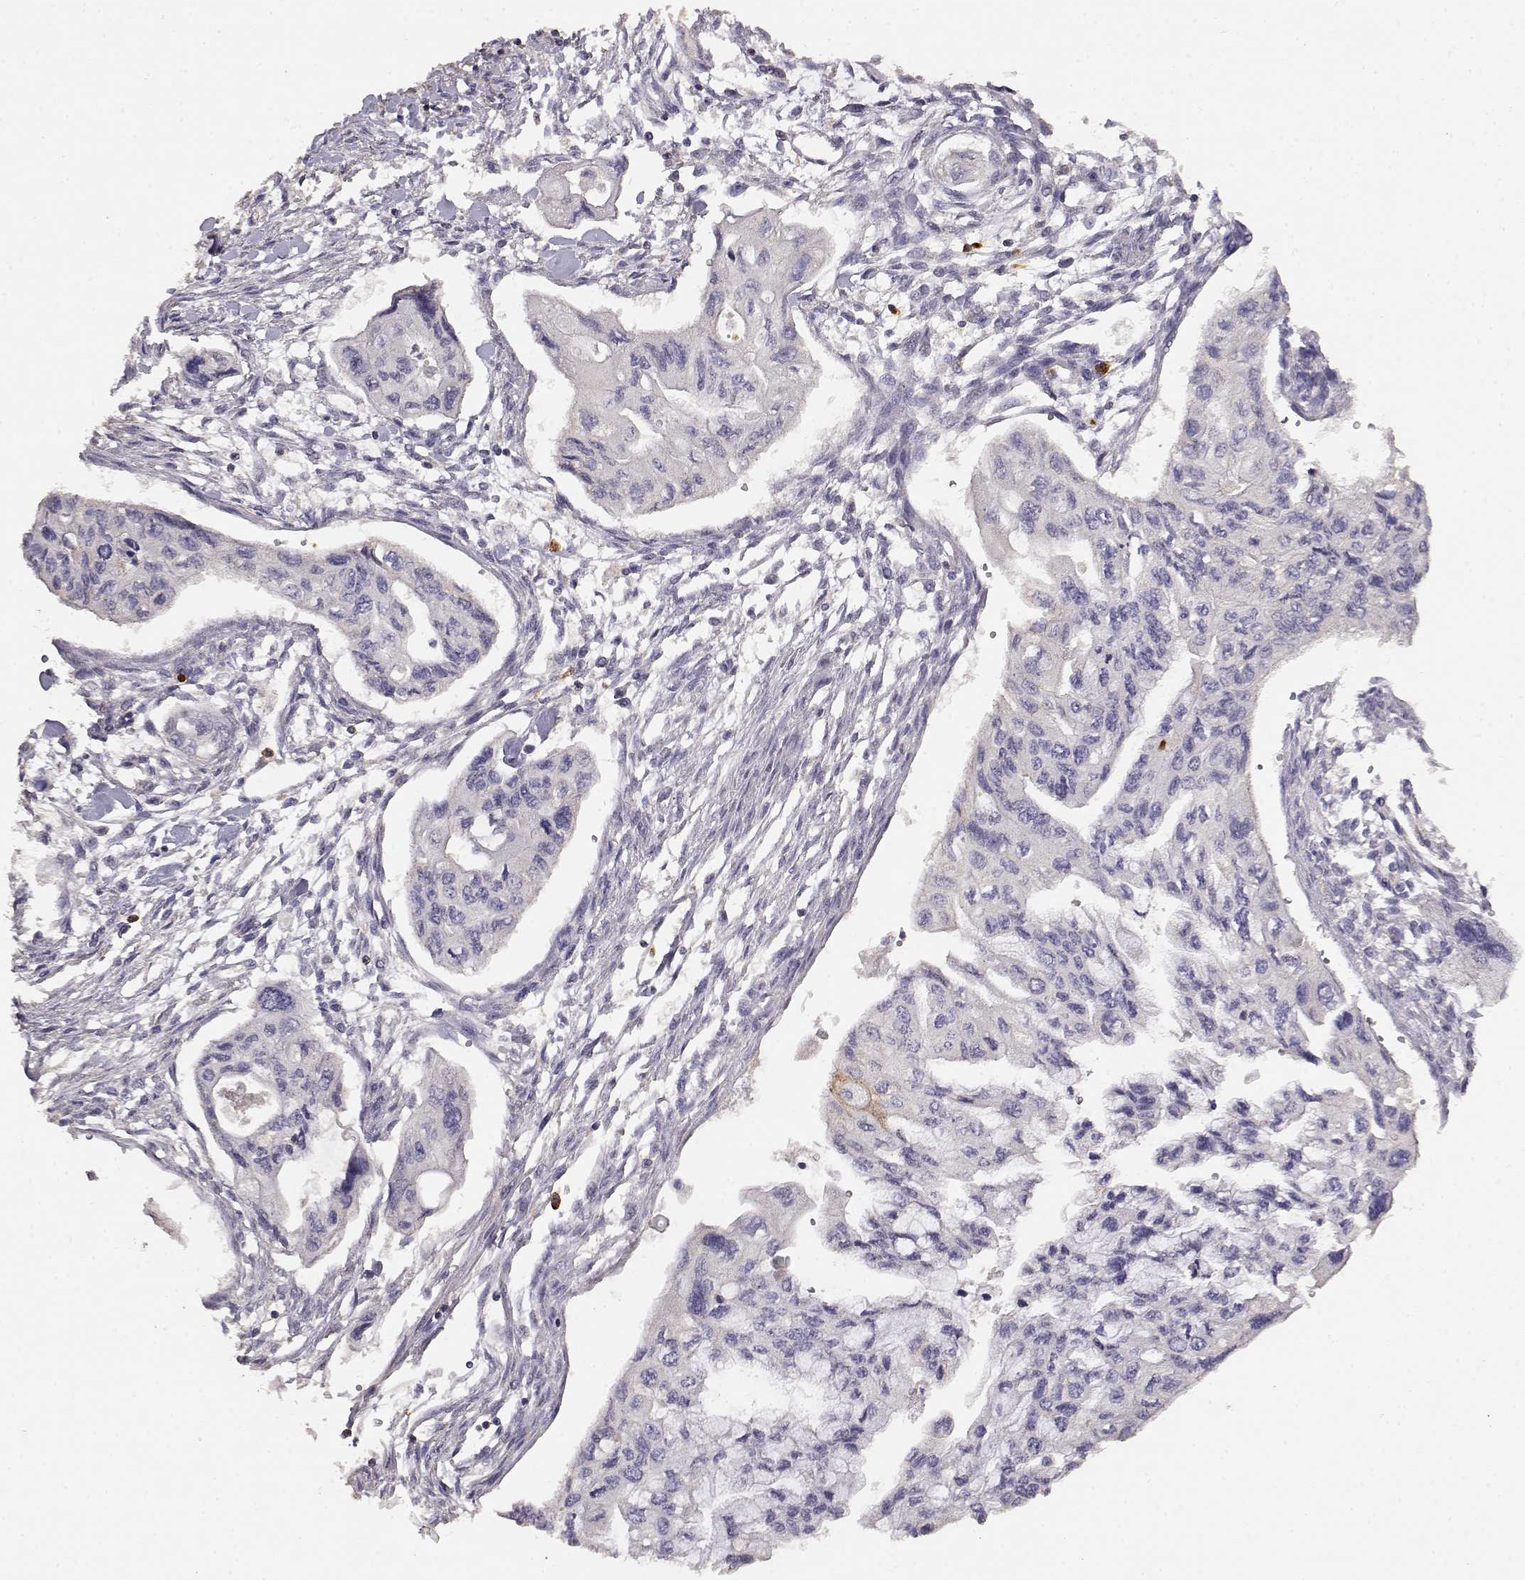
{"staining": {"intensity": "negative", "quantity": "none", "location": "none"}, "tissue": "pancreatic cancer", "cell_type": "Tumor cells", "image_type": "cancer", "snomed": [{"axis": "morphology", "description": "Adenocarcinoma, NOS"}, {"axis": "topography", "description": "Pancreas"}], "caption": "Human pancreatic cancer stained for a protein using immunohistochemistry (IHC) displays no staining in tumor cells.", "gene": "TNFRSF10C", "patient": {"sex": "female", "age": 76}}